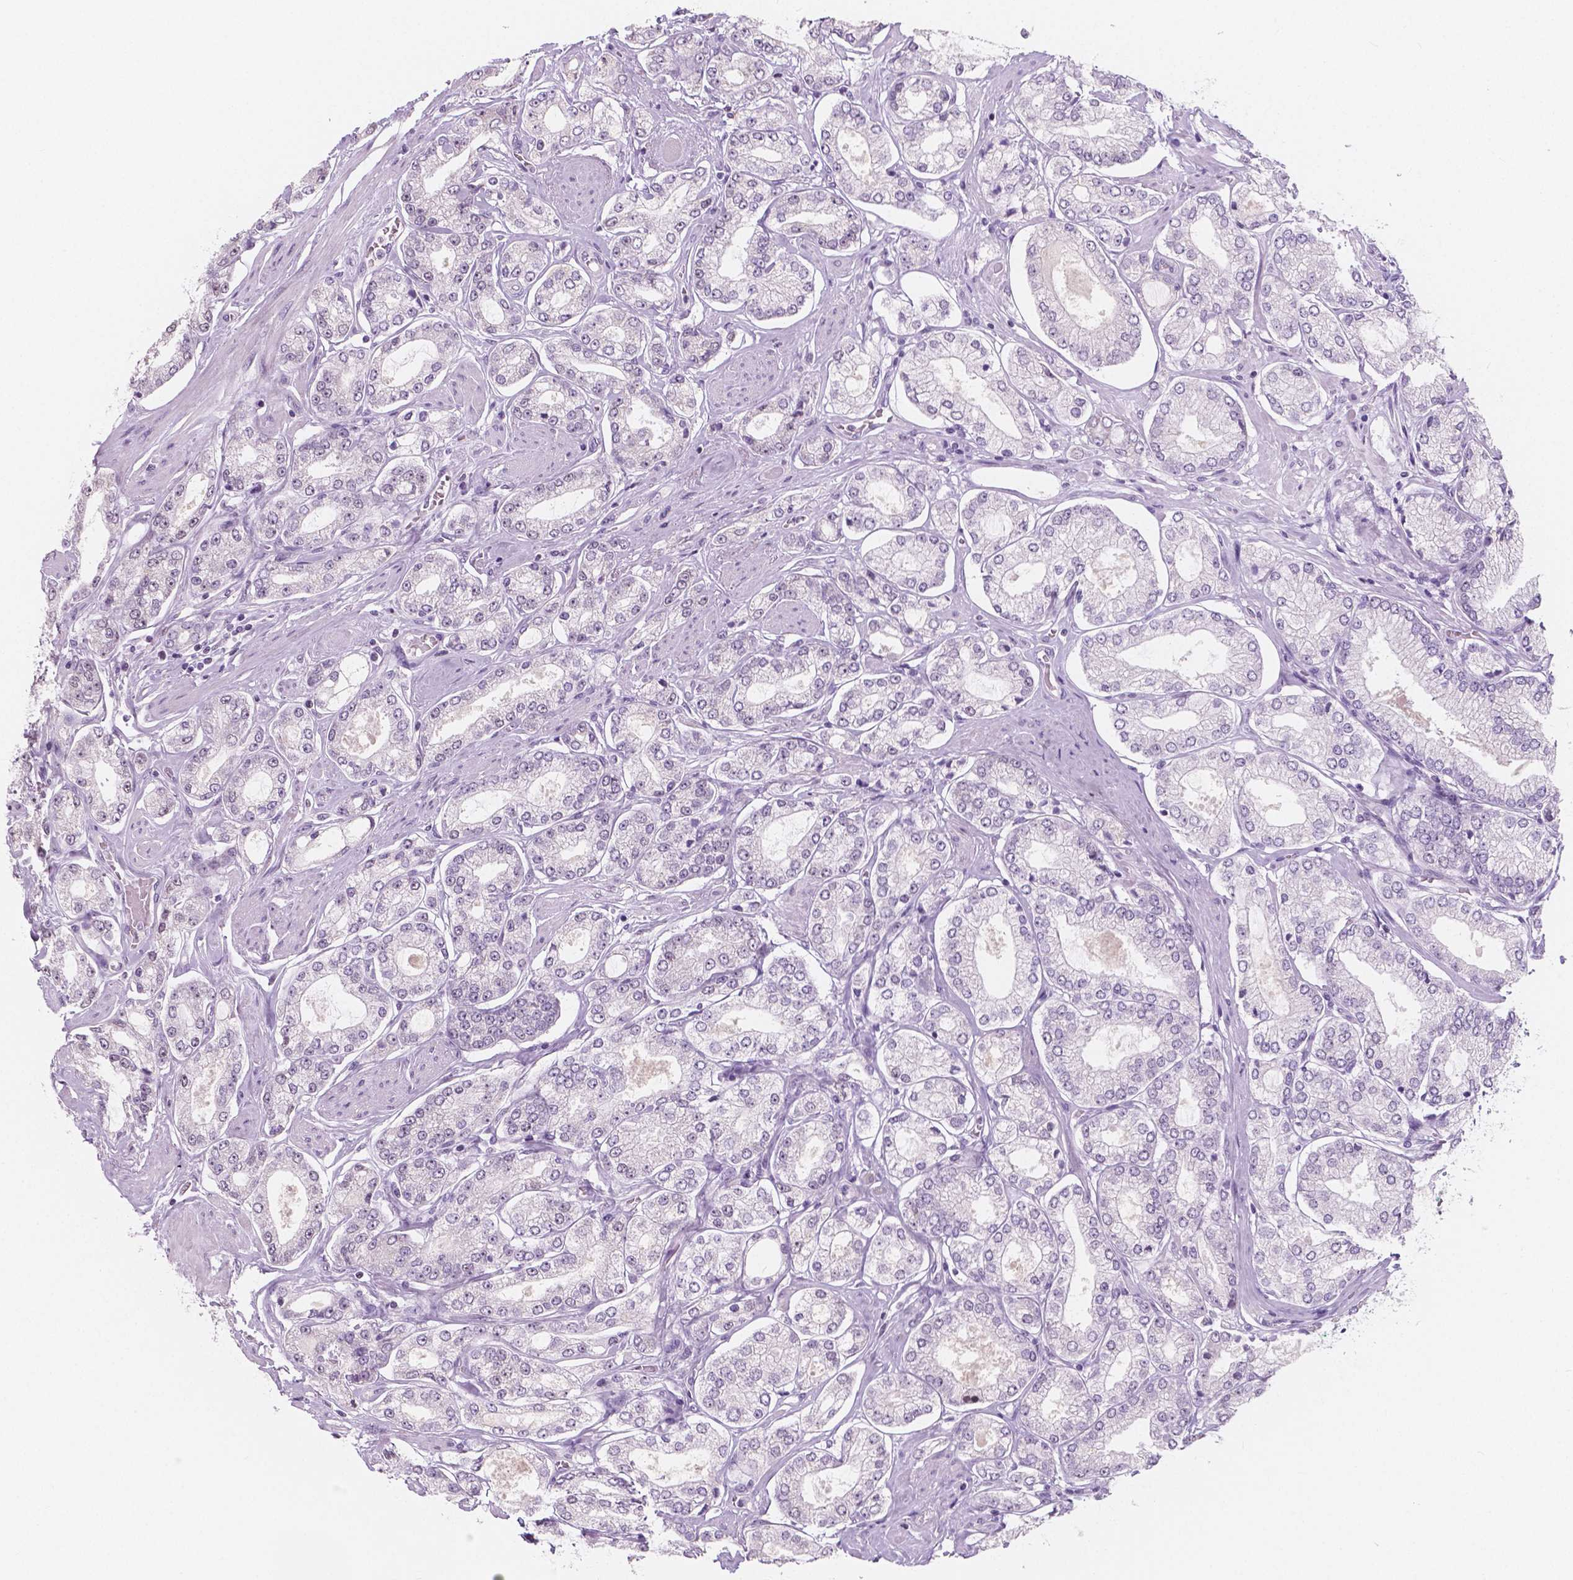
{"staining": {"intensity": "negative", "quantity": "none", "location": "none"}, "tissue": "prostate cancer", "cell_type": "Tumor cells", "image_type": "cancer", "snomed": [{"axis": "morphology", "description": "Adenocarcinoma, High grade"}, {"axis": "topography", "description": "Prostate"}], "caption": "This is a photomicrograph of immunohistochemistry staining of prostate cancer, which shows no expression in tumor cells.", "gene": "NOLC1", "patient": {"sex": "male", "age": 68}}